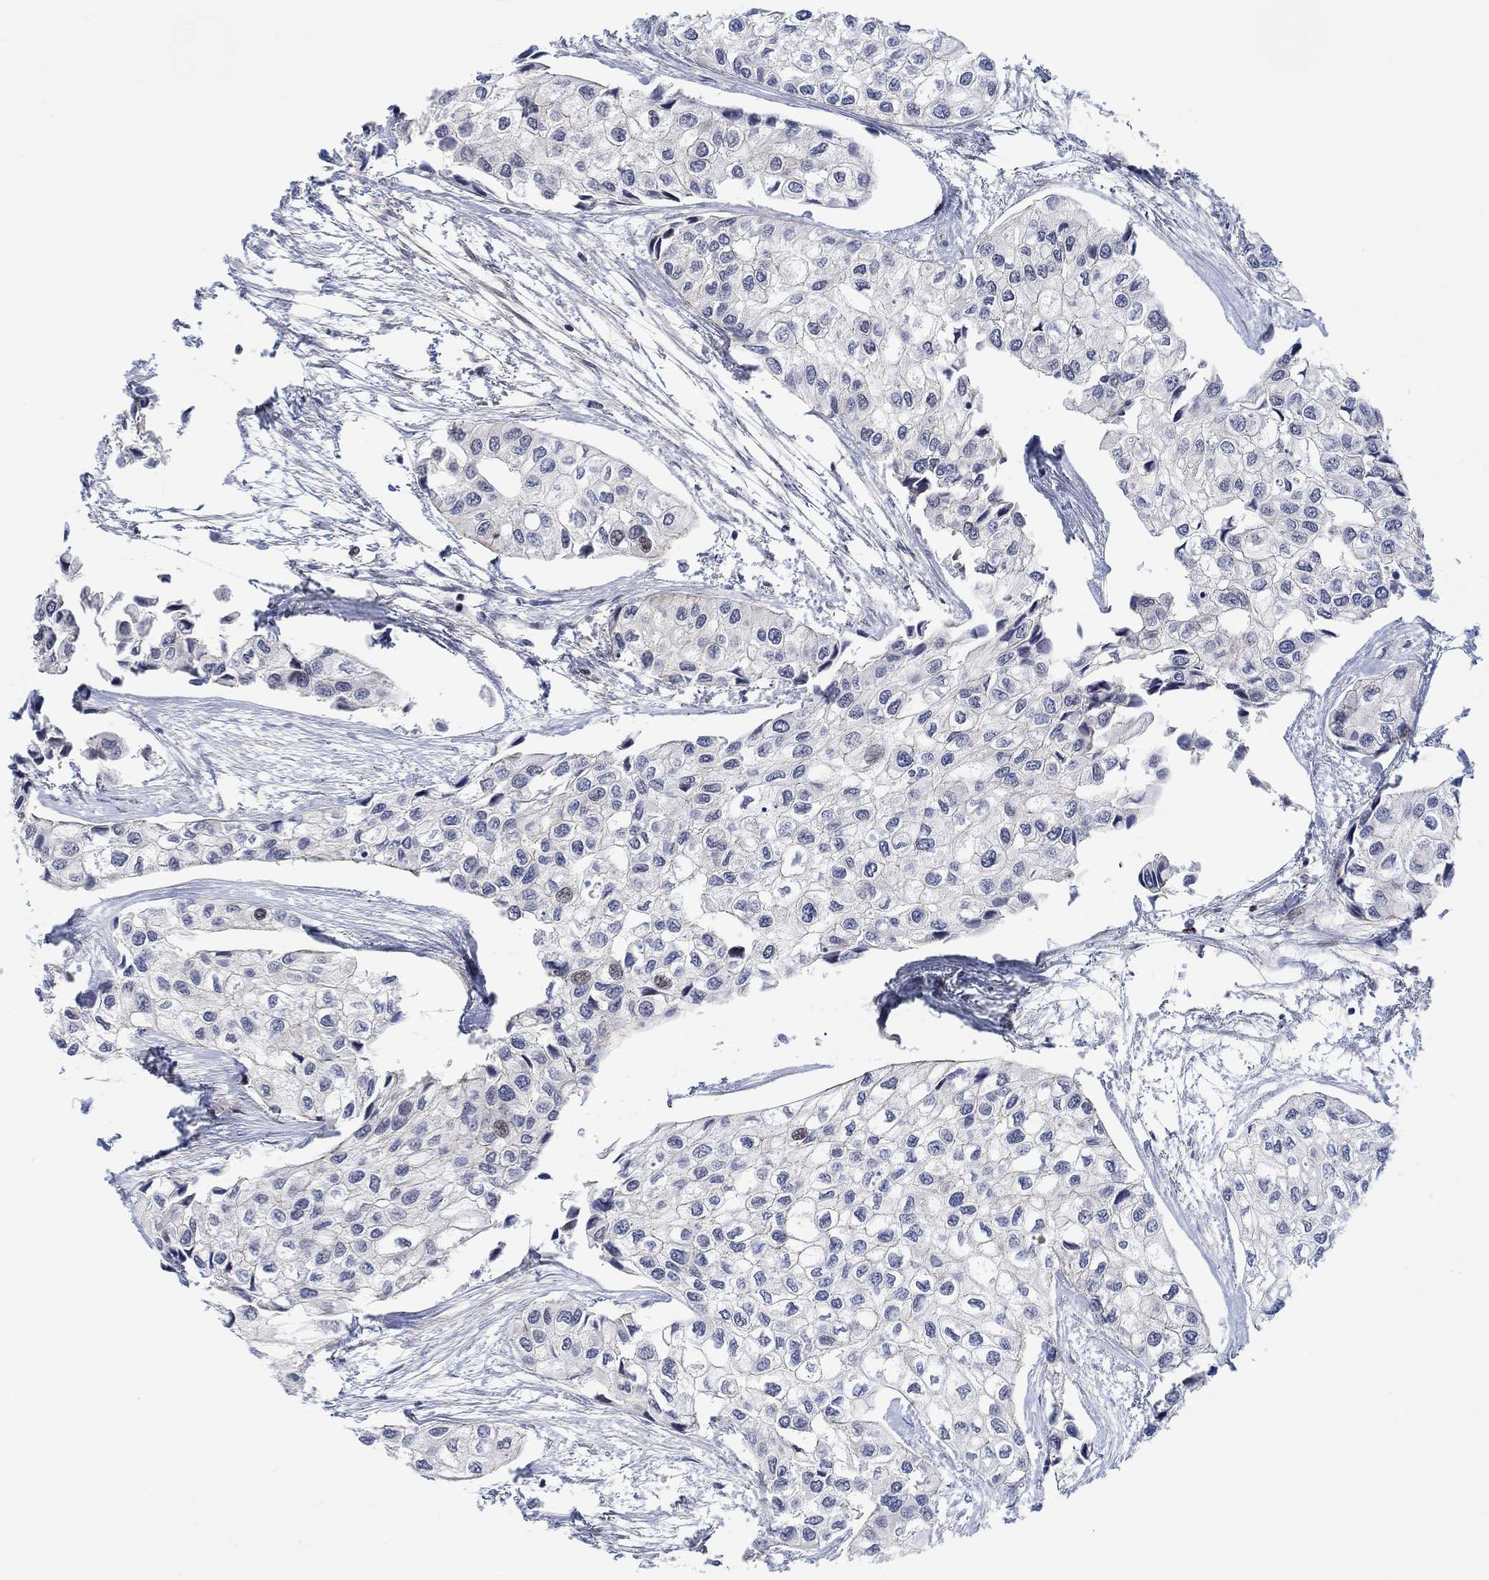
{"staining": {"intensity": "negative", "quantity": "none", "location": "none"}, "tissue": "urothelial cancer", "cell_type": "Tumor cells", "image_type": "cancer", "snomed": [{"axis": "morphology", "description": "Urothelial carcinoma, High grade"}, {"axis": "topography", "description": "Urinary bladder"}], "caption": "Tumor cells show no significant protein expression in urothelial carcinoma (high-grade).", "gene": "KCNH8", "patient": {"sex": "male", "age": 73}}